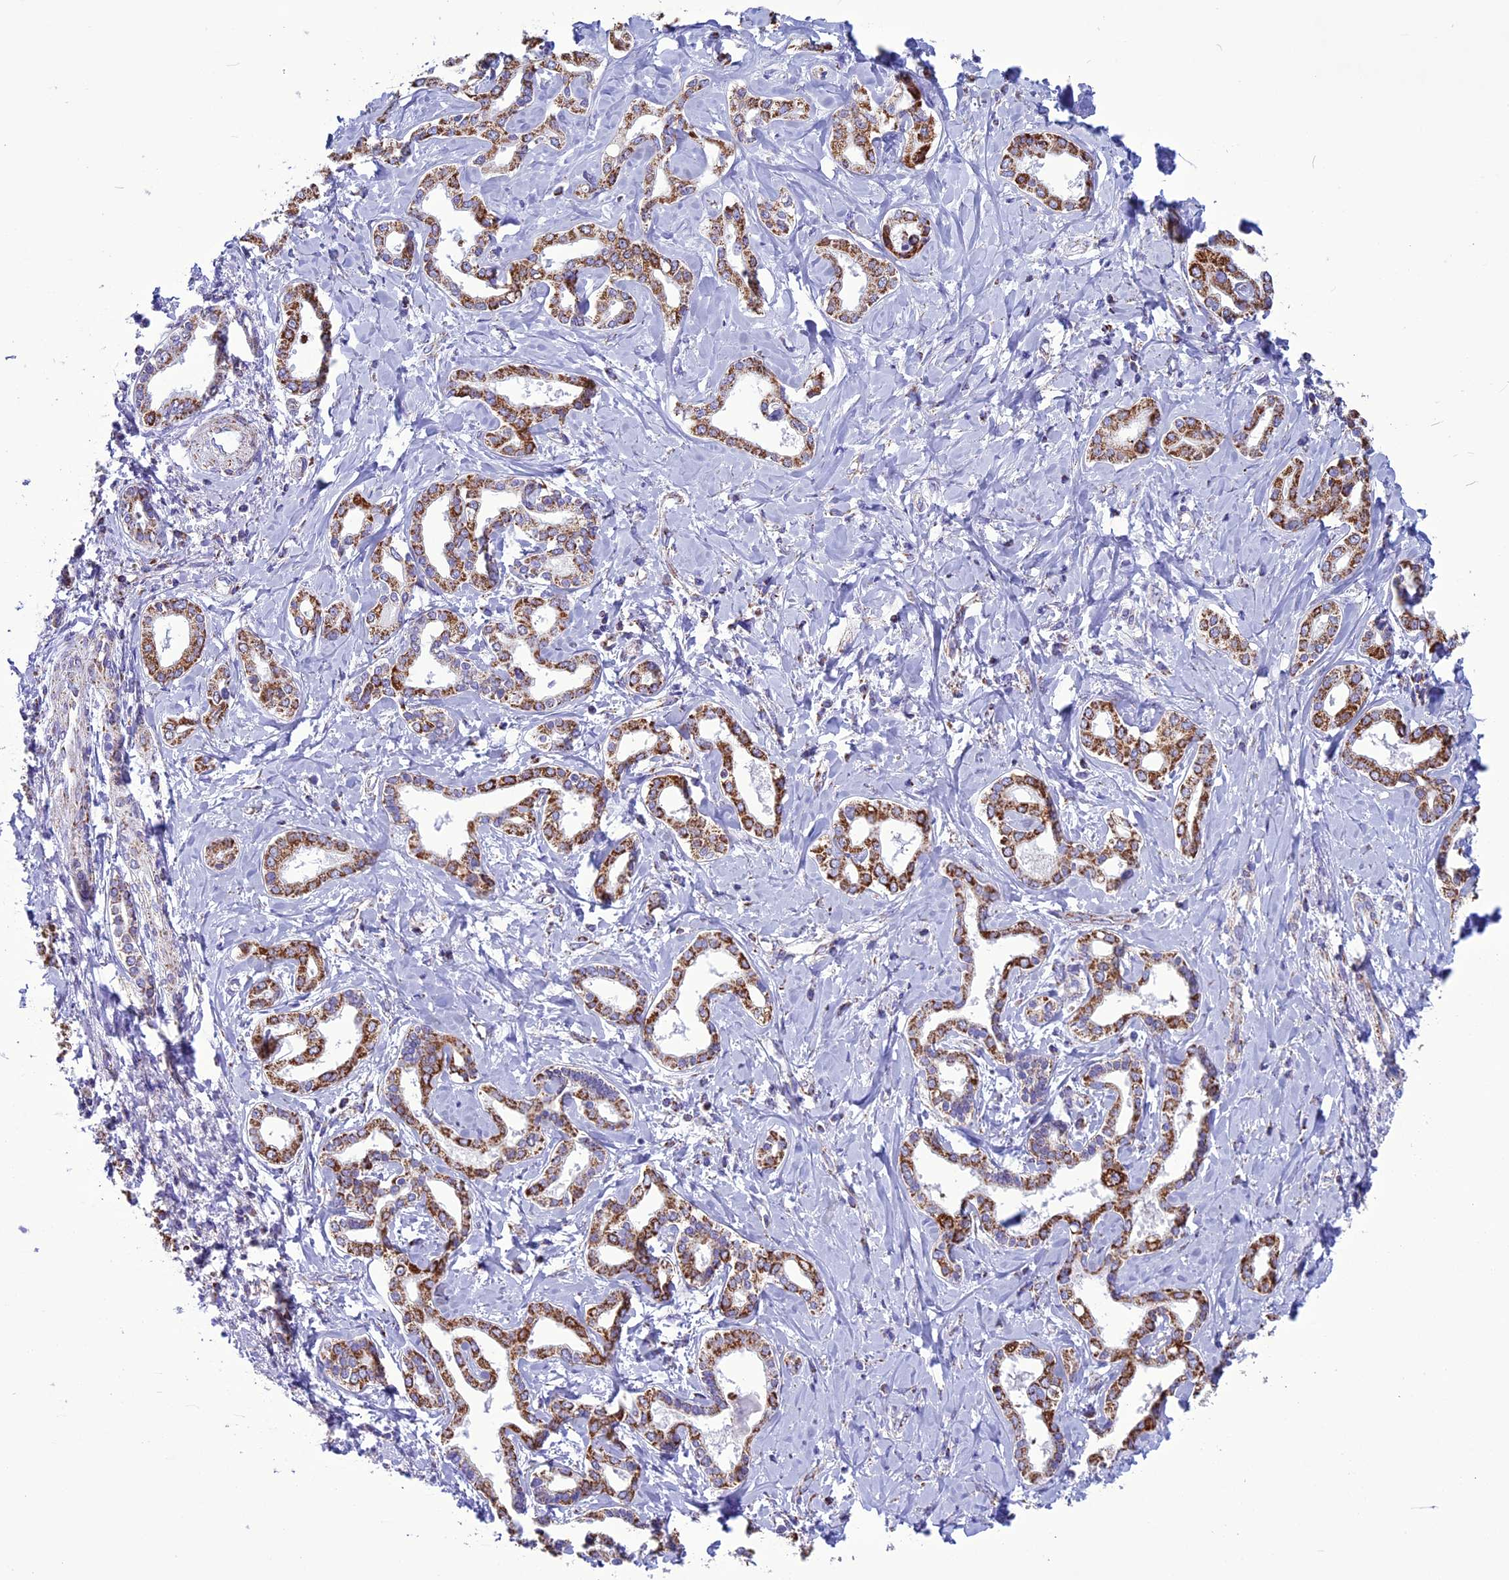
{"staining": {"intensity": "moderate", "quantity": ">75%", "location": "cytoplasmic/membranous"}, "tissue": "liver cancer", "cell_type": "Tumor cells", "image_type": "cancer", "snomed": [{"axis": "morphology", "description": "Cholangiocarcinoma"}, {"axis": "topography", "description": "Liver"}], "caption": "Human cholangiocarcinoma (liver) stained with a protein marker exhibits moderate staining in tumor cells.", "gene": "ICA1L", "patient": {"sex": "female", "age": 77}}